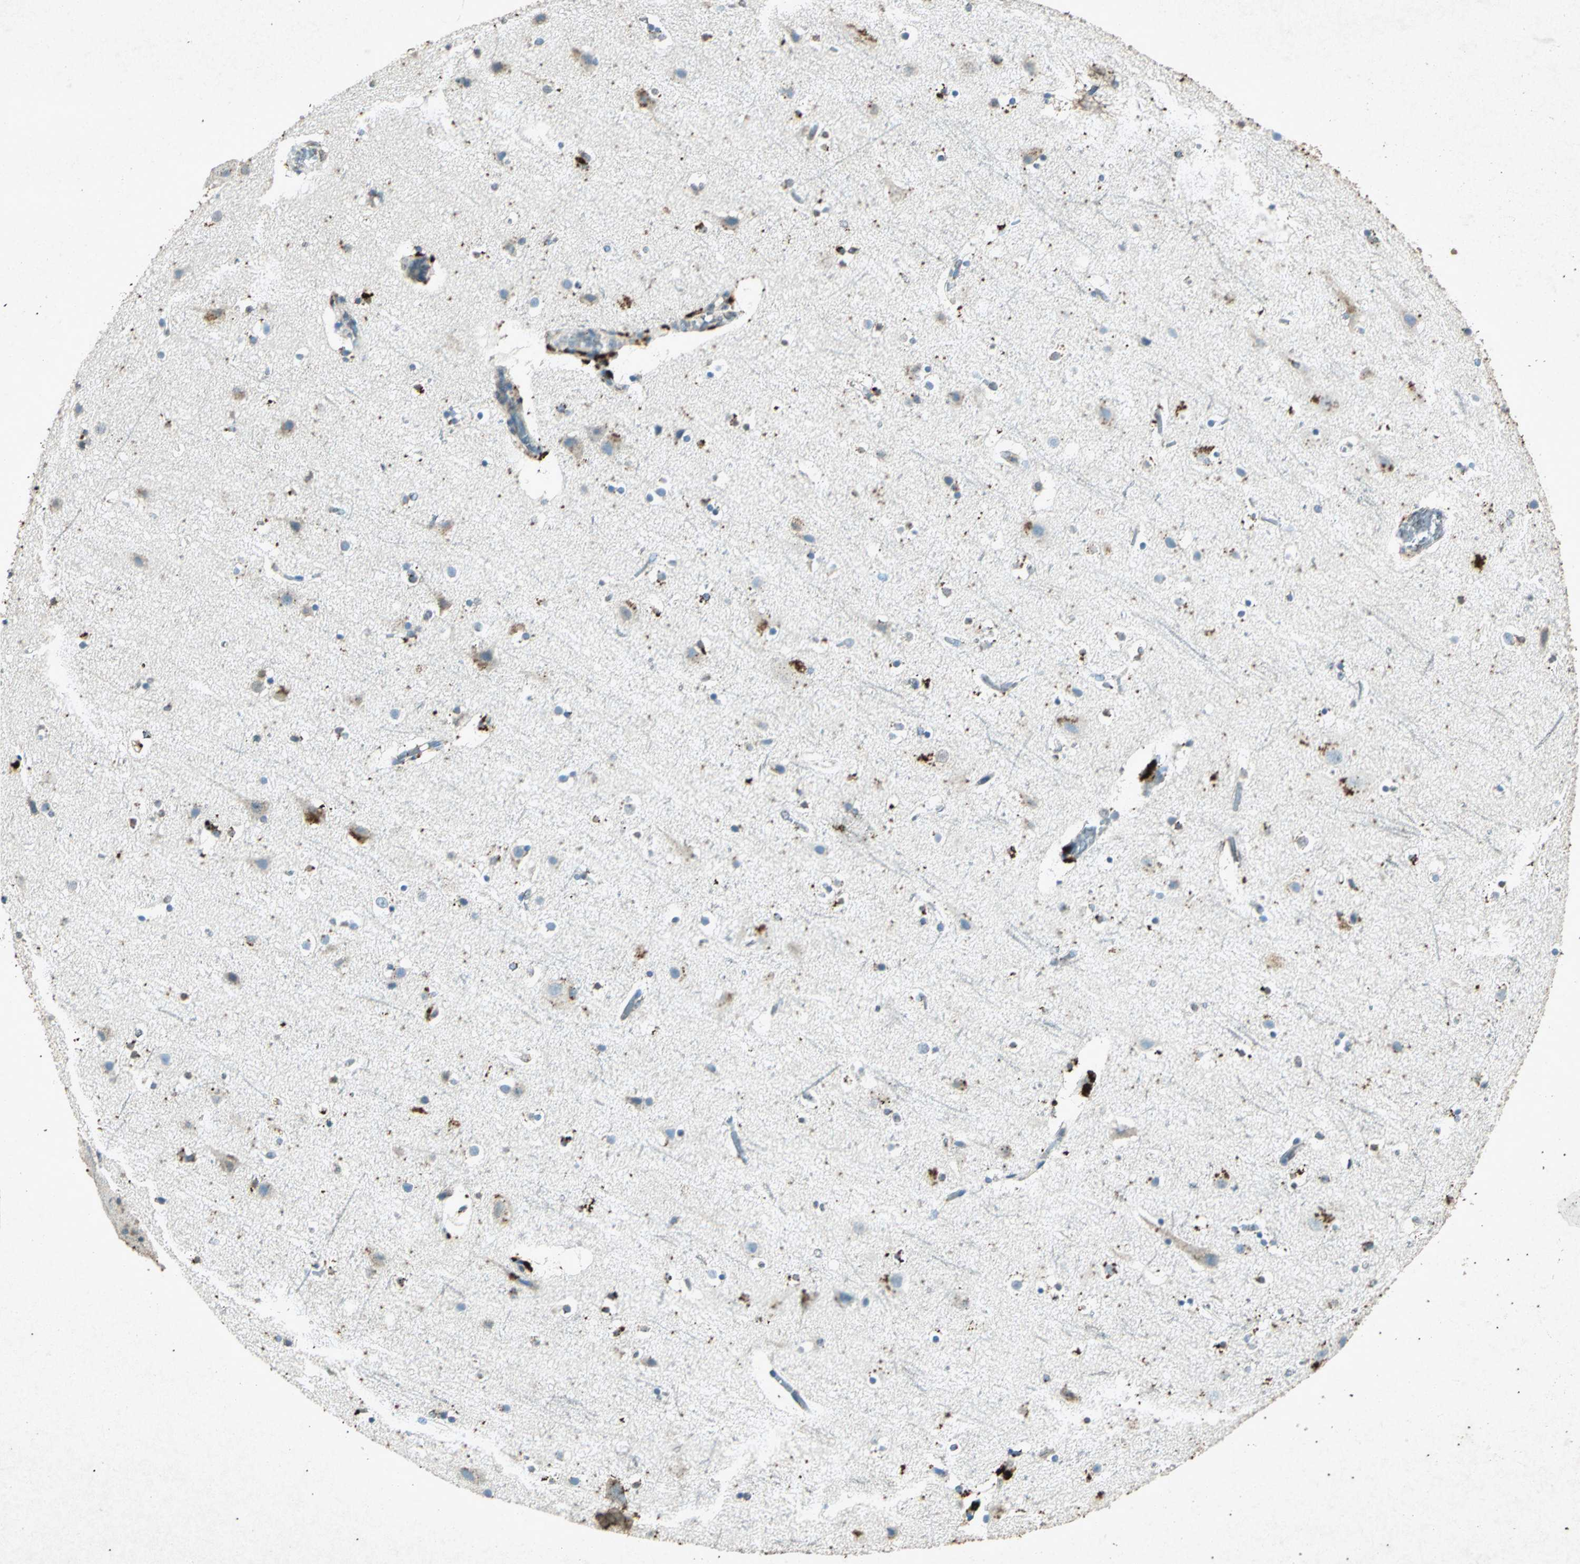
{"staining": {"intensity": "negative", "quantity": "none", "location": "none"}, "tissue": "cerebral cortex", "cell_type": "Endothelial cells", "image_type": "normal", "snomed": [{"axis": "morphology", "description": "Normal tissue, NOS"}, {"axis": "topography", "description": "Cerebral cortex"}], "caption": "This image is of benign cerebral cortex stained with IHC to label a protein in brown with the nuclei are counter-stained blue. There is no expression in endothelial cells.", "gene": "PSEN1", "patient": {"sex": "male", "age": 45}}